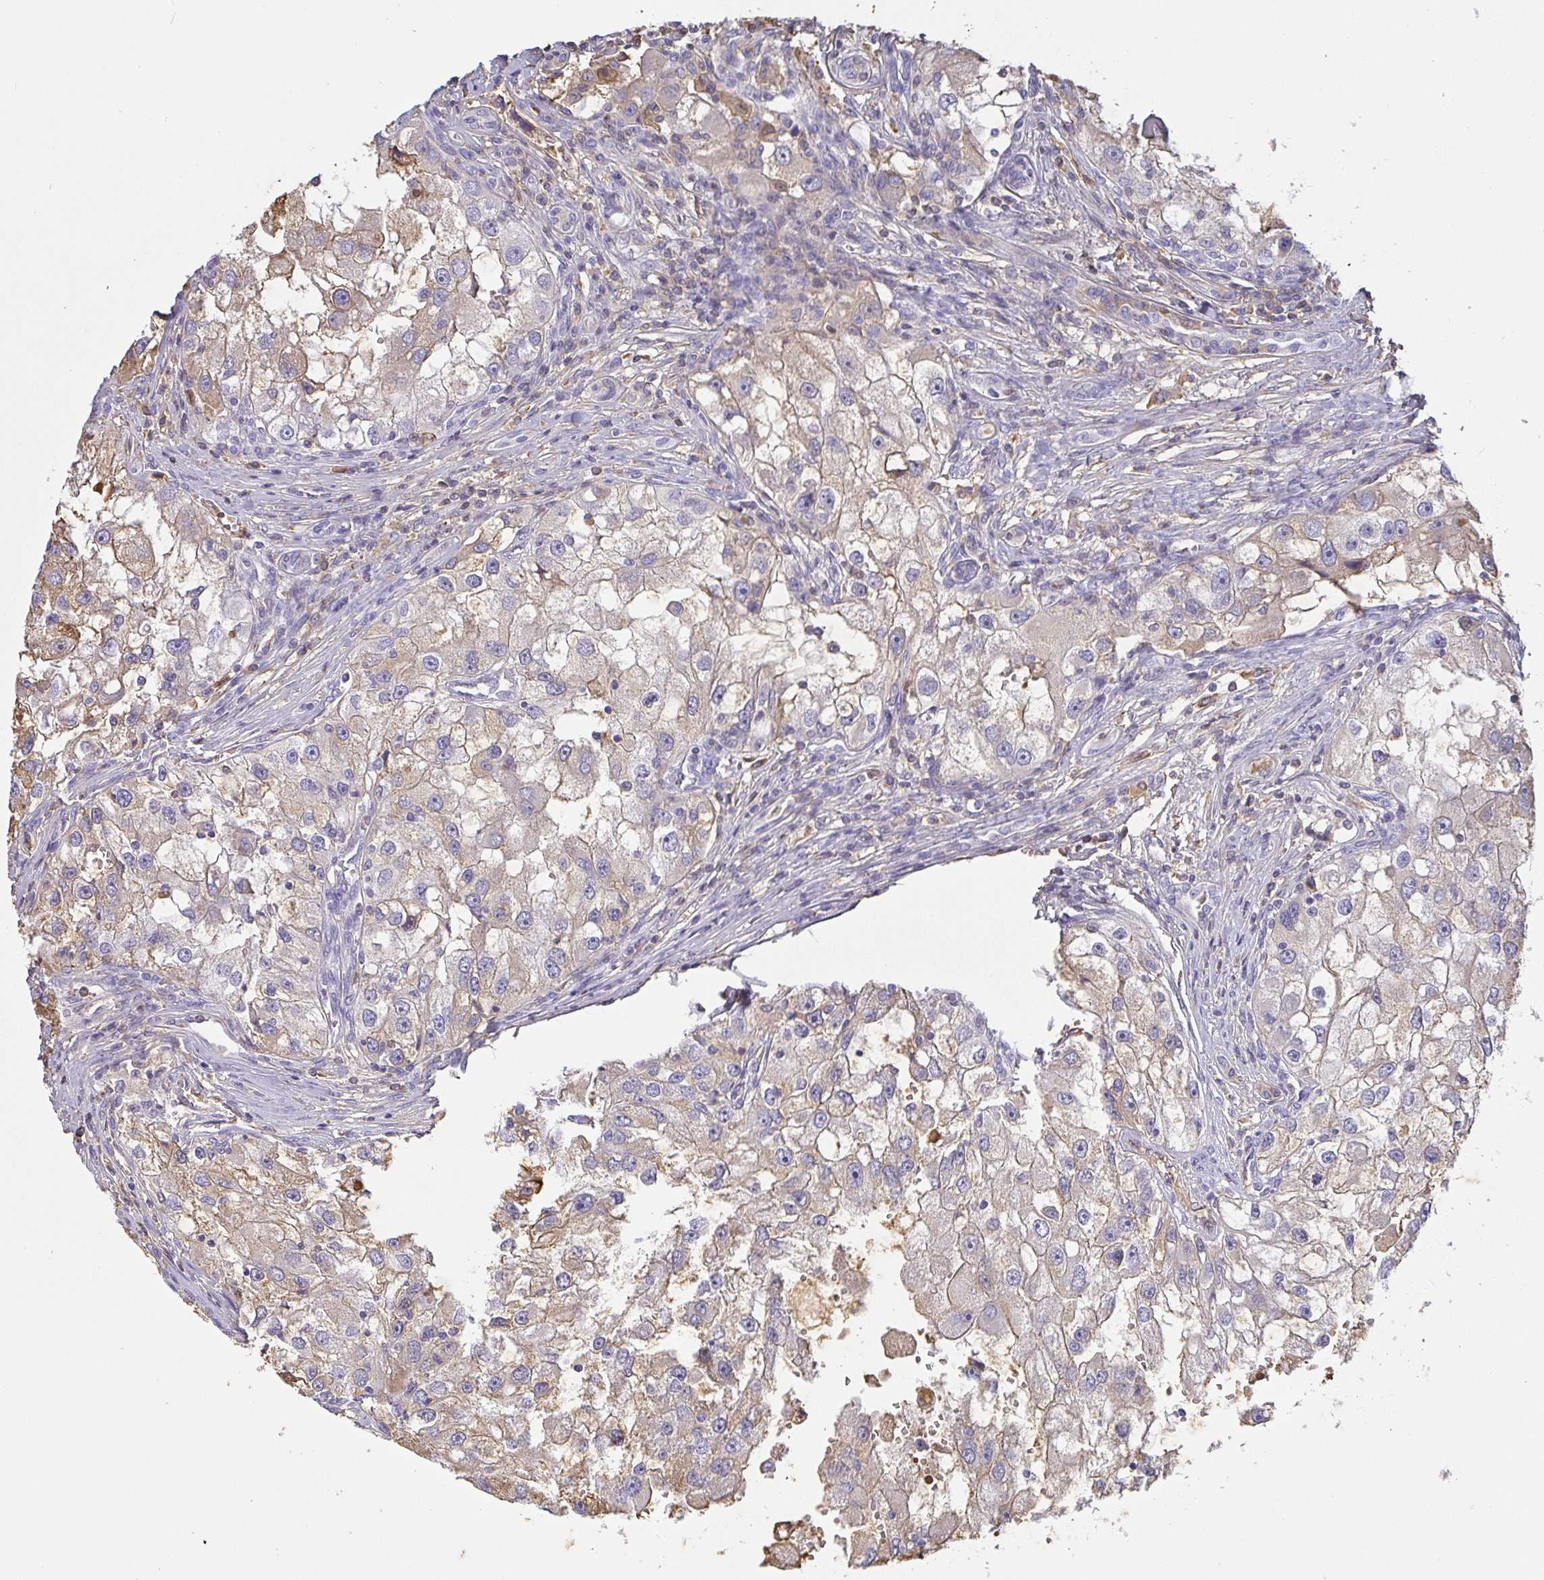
{"staining": {"intensity": "weak", "quantity": "25%-75%", "location": "cytoplasmic/membranous"}, "tissue": "renal cancer", "cell_type": "Tumor cells", "image_type": "cancer", "snomed": [{"axis": "morphology", "description": "Adenocarcinoma, NOS"}, {"axis": "topography", "description": "Kidney"}], "caption": "Weak cytoplasmic/membranous expression for a protein is appreciated in about 25%-75% of tumor cells of renal cancer (adenocarcinoma) using immunohistochemistry.", "gene": "SMYD5", "patient": {"sex": "male", "age": 63}}